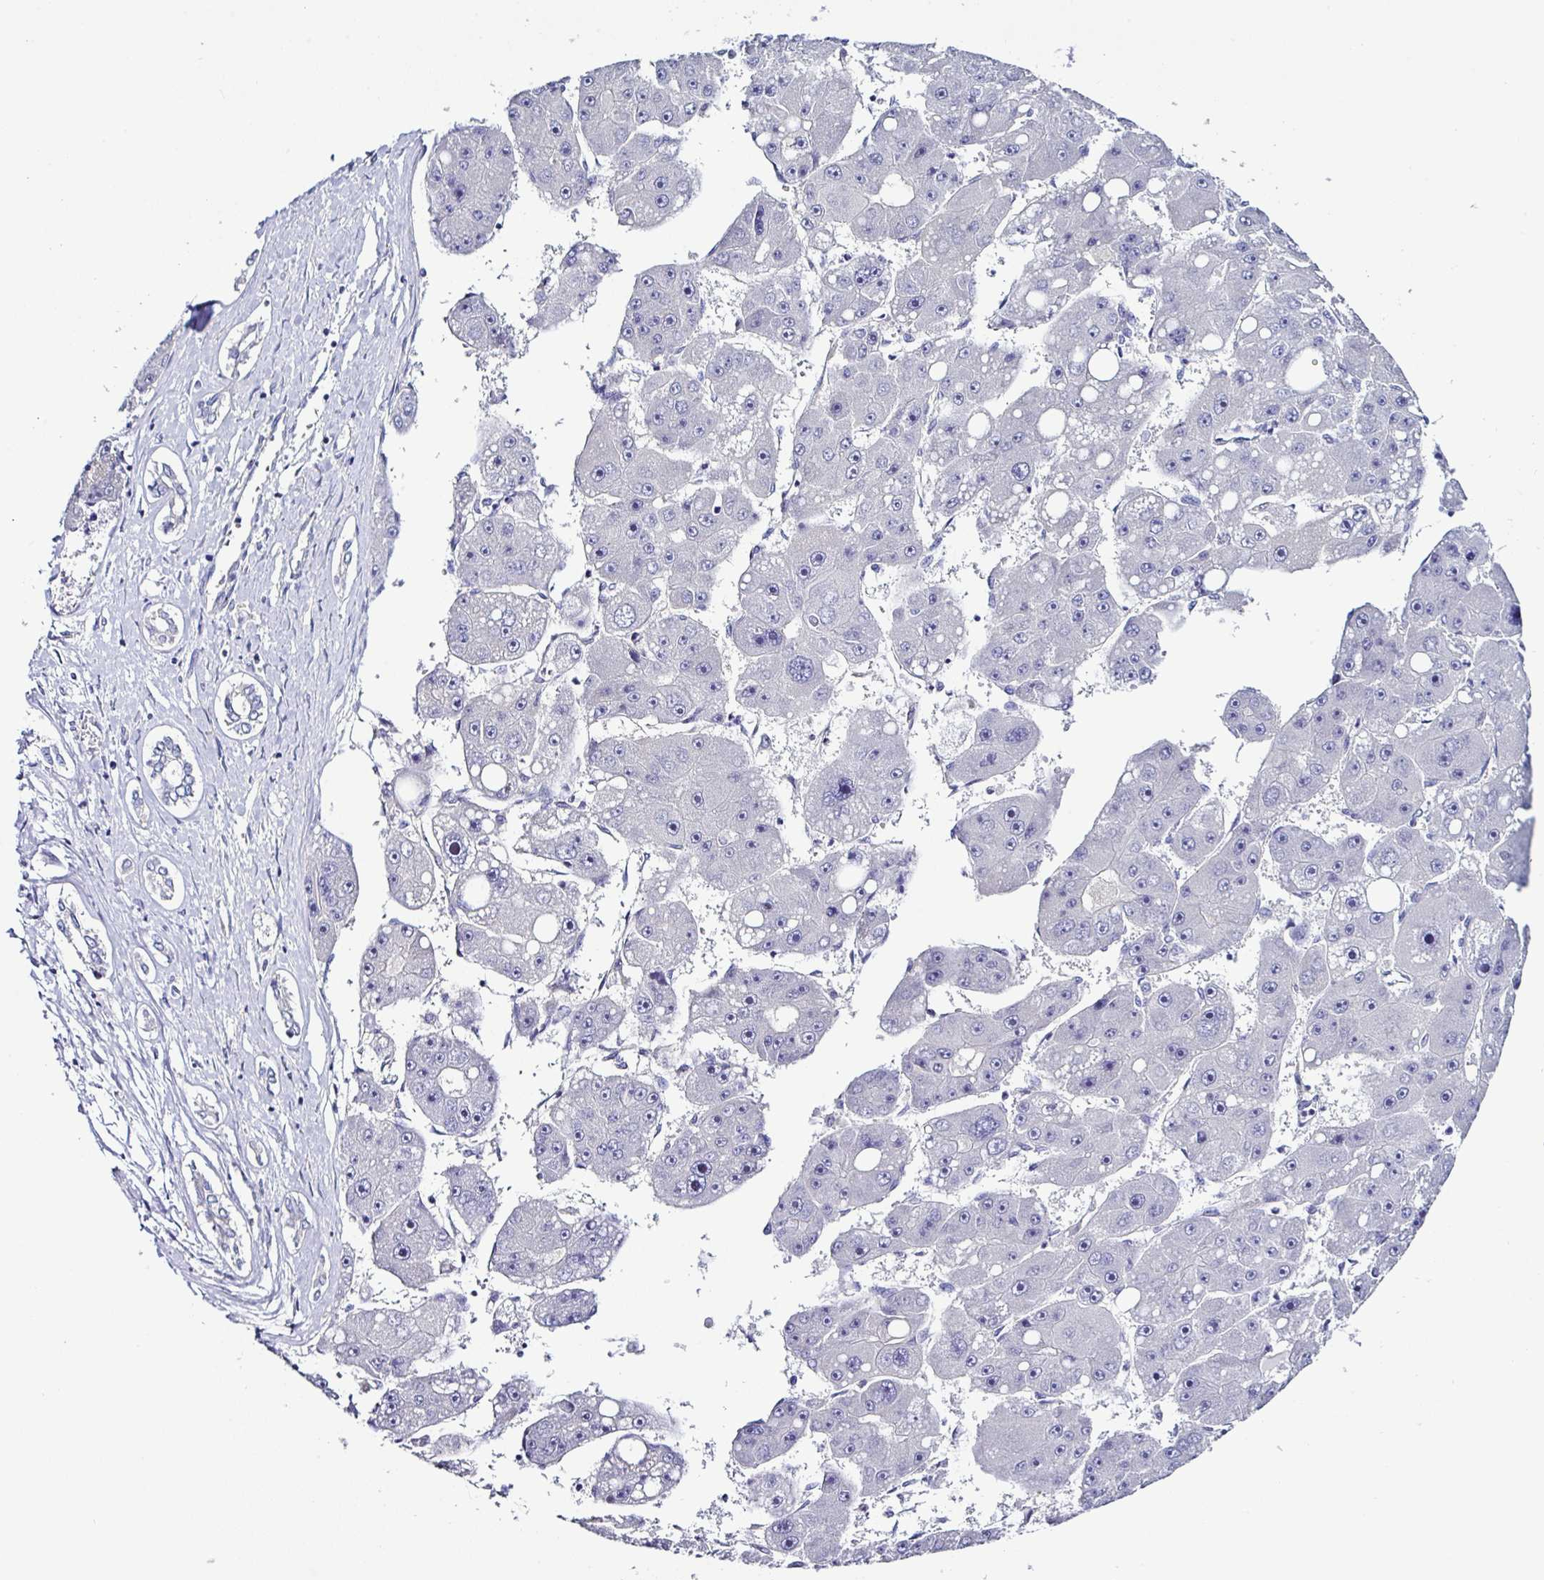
{"staining": {"intensity": "negative", "quantity": "none", "location": "none"}, "tissue": "liver cancer", "cell_type": "Tumor cells", "image_type": "cancer", "snomed": [{"axis": "morphology", "description": "Carcinoma, Hepatocellular, NOS"}, {"axis": "topography", "description": "Liver"}], "caption": "A histopathology image of liver cancer (hepatocellular carcinoma) stained for a protein reveals no brown staining in tumor cells. (DAB (3,3'-diaminobenzidine) IHC with hematoxylin counter stain).", "gene": "MED11", "patient": {"sex": "female", "age": 61}}